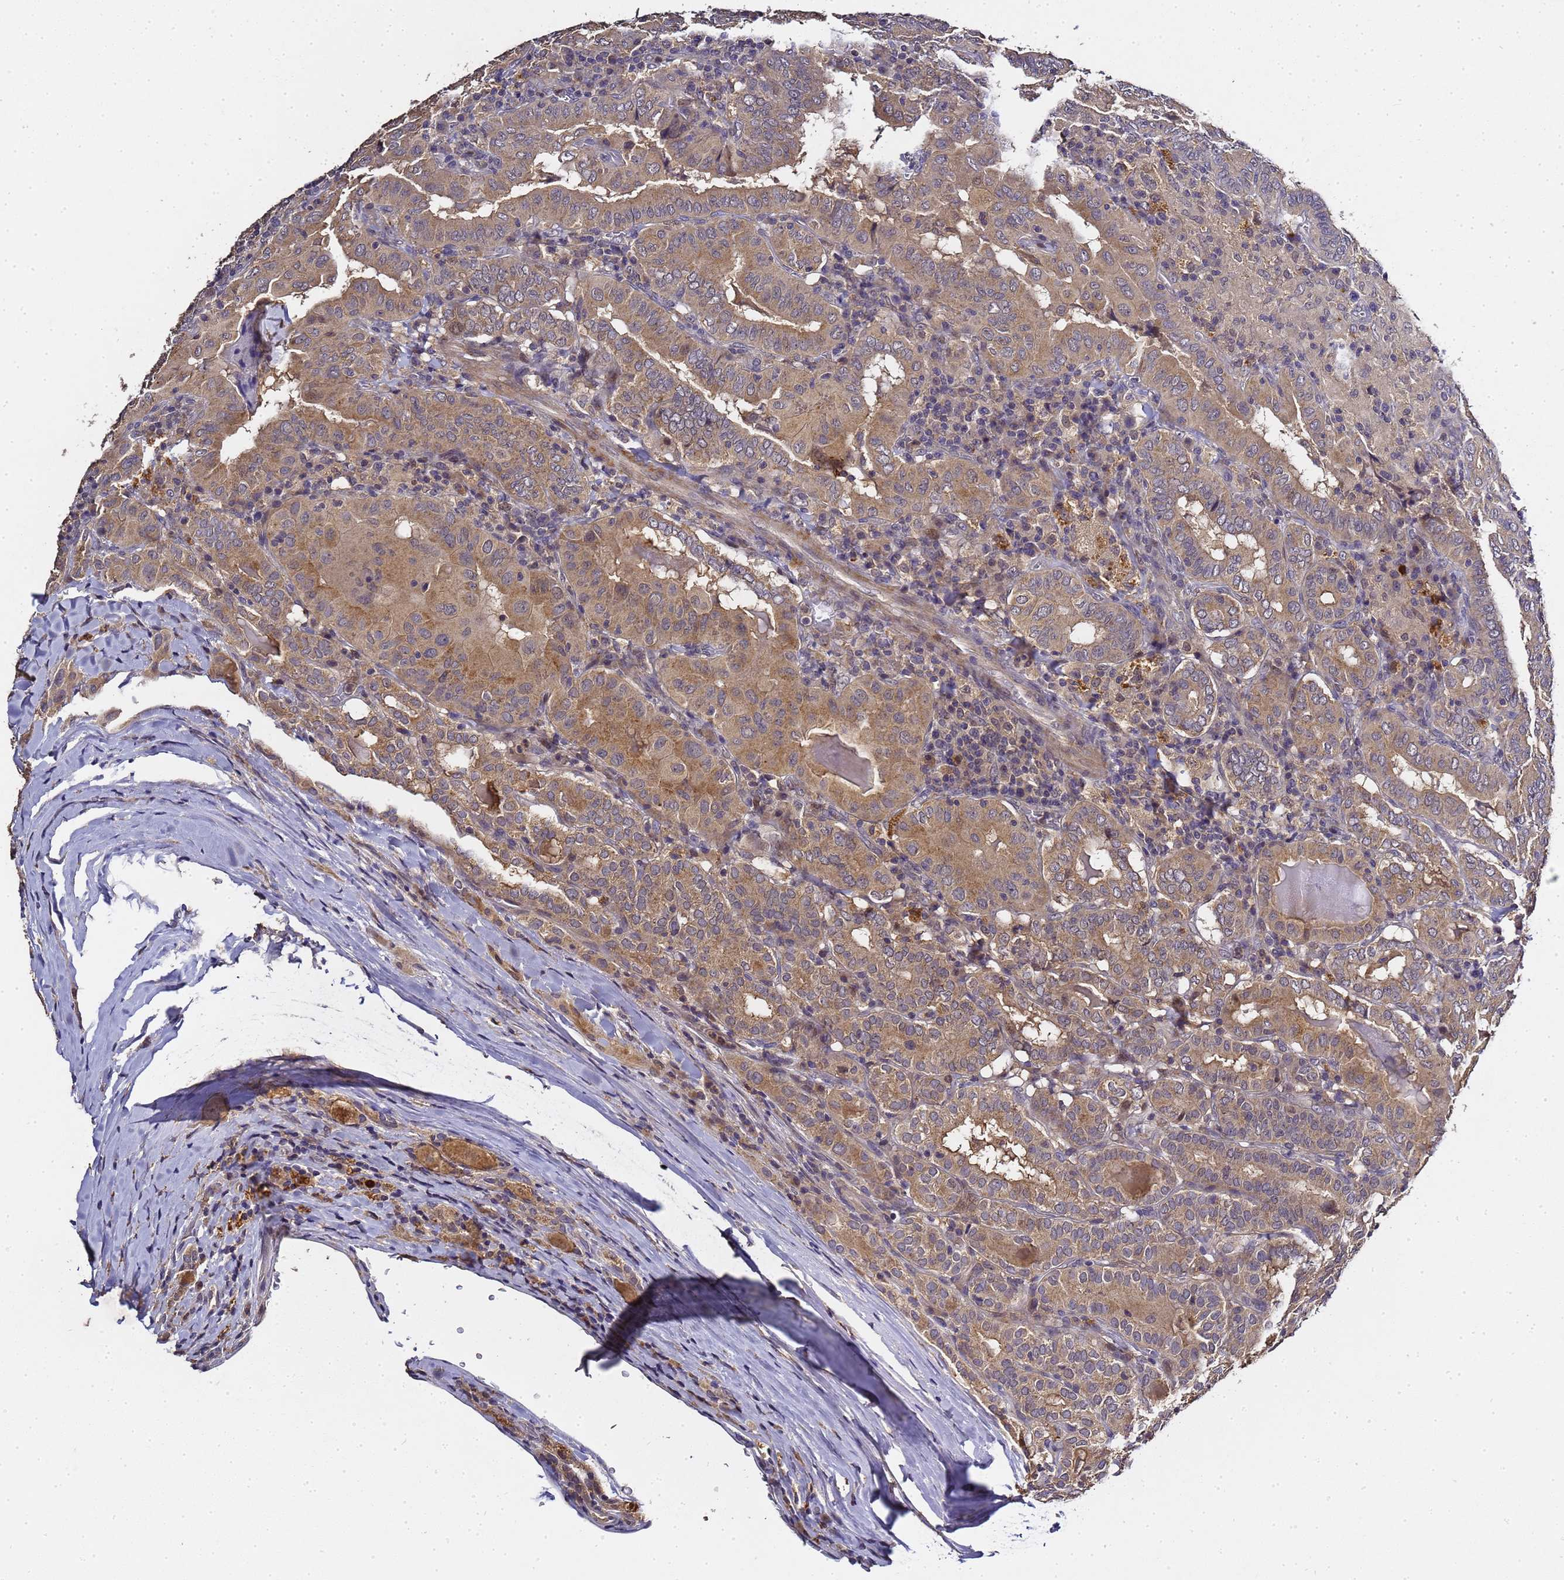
{"staining": {"intensity": "moderate", "quantity": ">75%", "location": "cytoplasmic/membranous,nuclear"}, "tissue": "thyroid cancer", "cell_type": "Tumor cells", "image_type": "cancer", "snomed": [{"axis": "morphology", "description": "Papillary adenocarcinoma, NOS"}, {"axis": "topography", "description": "Thyroid gland"}], "caption": "Tumor cells exhibit moderate cytoplasmic/membranous and nuclear staining in approximately >75% of cells in thyroid papillary adenocarcinoma.", "gene": "LGI4", "patient": {"sex": "female", "age": 72}}